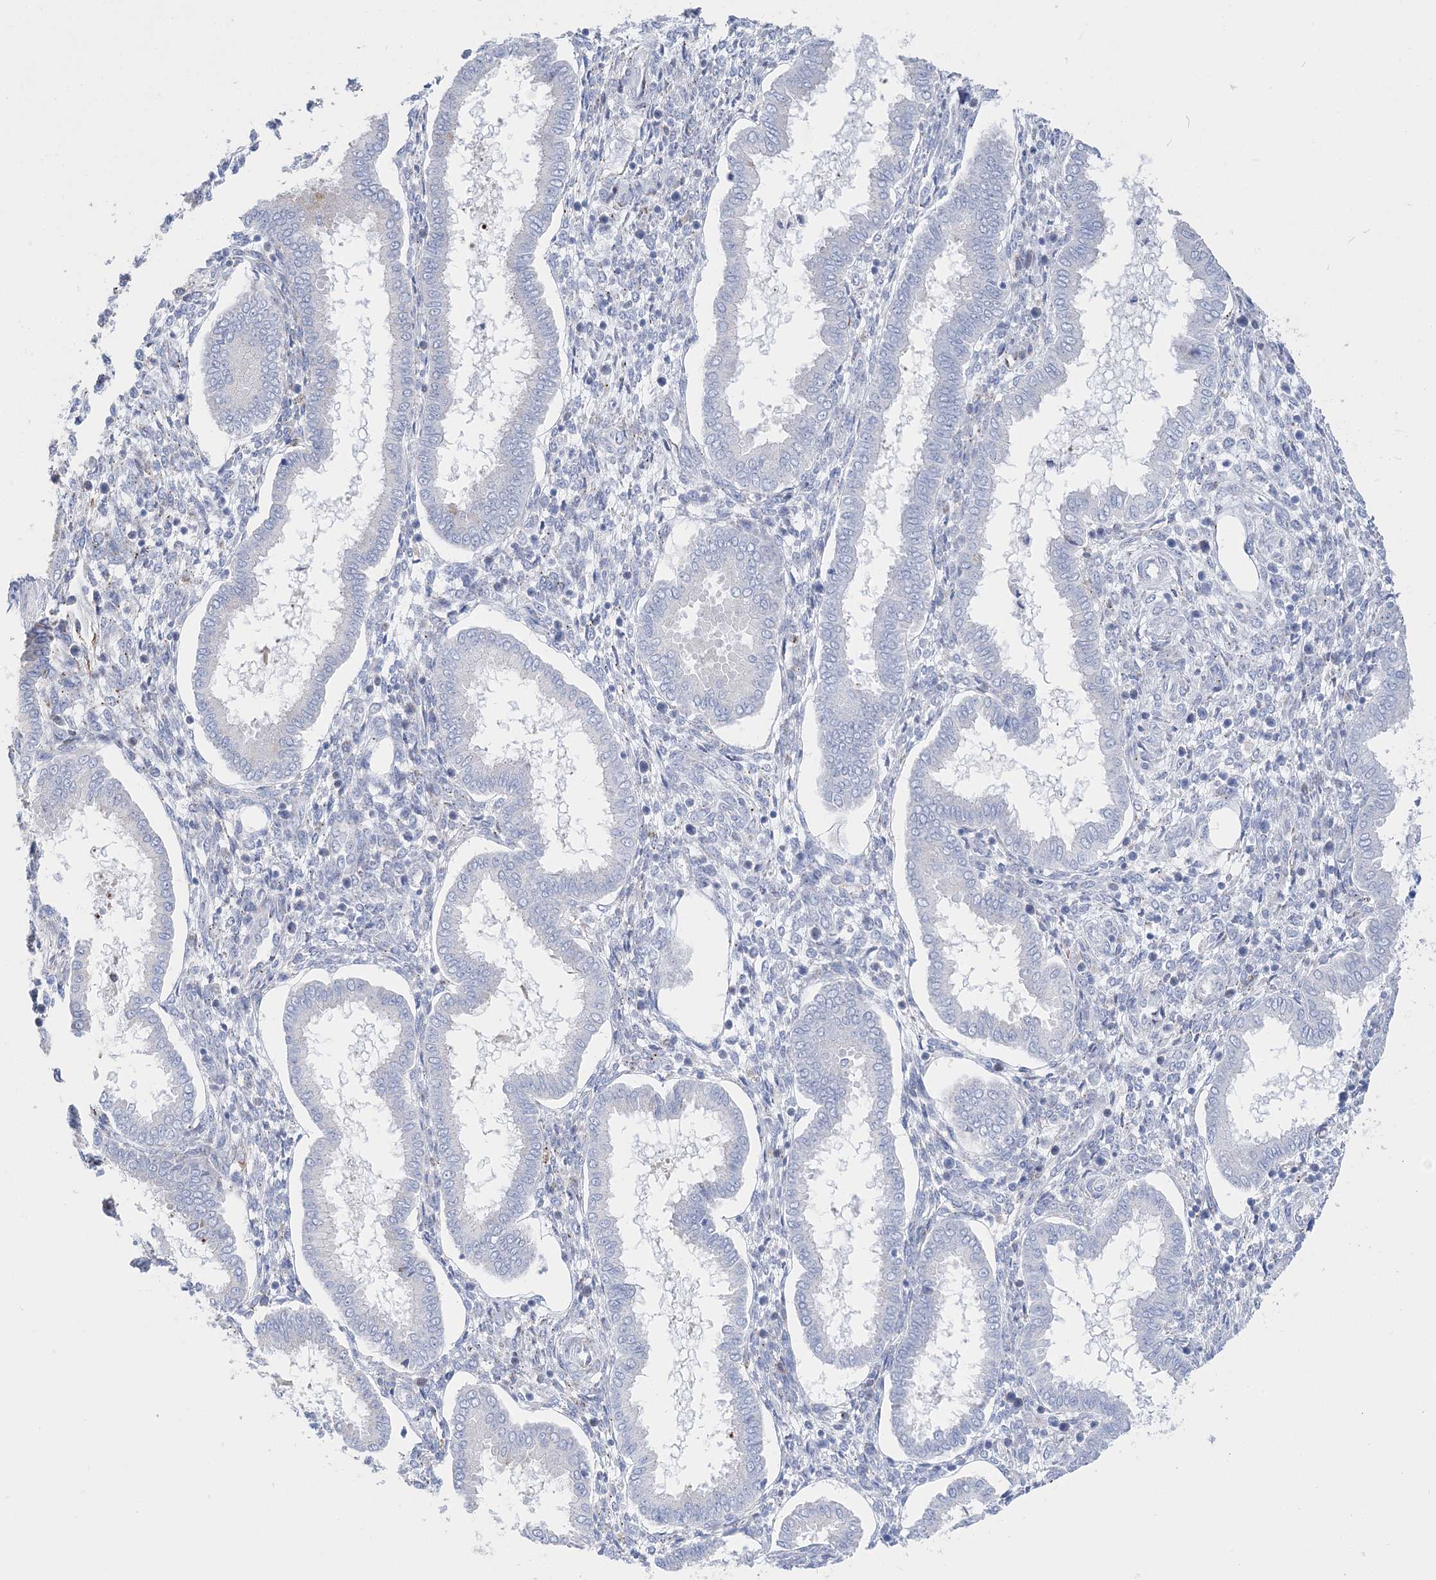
{"staining": {"intensity": "negative", "quantity": "none", "location": "none"}, "tissue": "endometrium", "cell_type": "Cells in endometrial stroma", "image_type": "normal", "snomed": [{"axis": "morphology", "description": "Normal tissue, NOS"}, {"axis": "topography", "description": "Endometrium"}], "caption": "Immunohistochemistry of normal human endometrium reveals no staining in cells in endometrial stroma. (Brightfield microscopy of DAB IHC at high magnification).", "gene": "TSPYL6", "patient": {"sex": "female", "age": 24}}